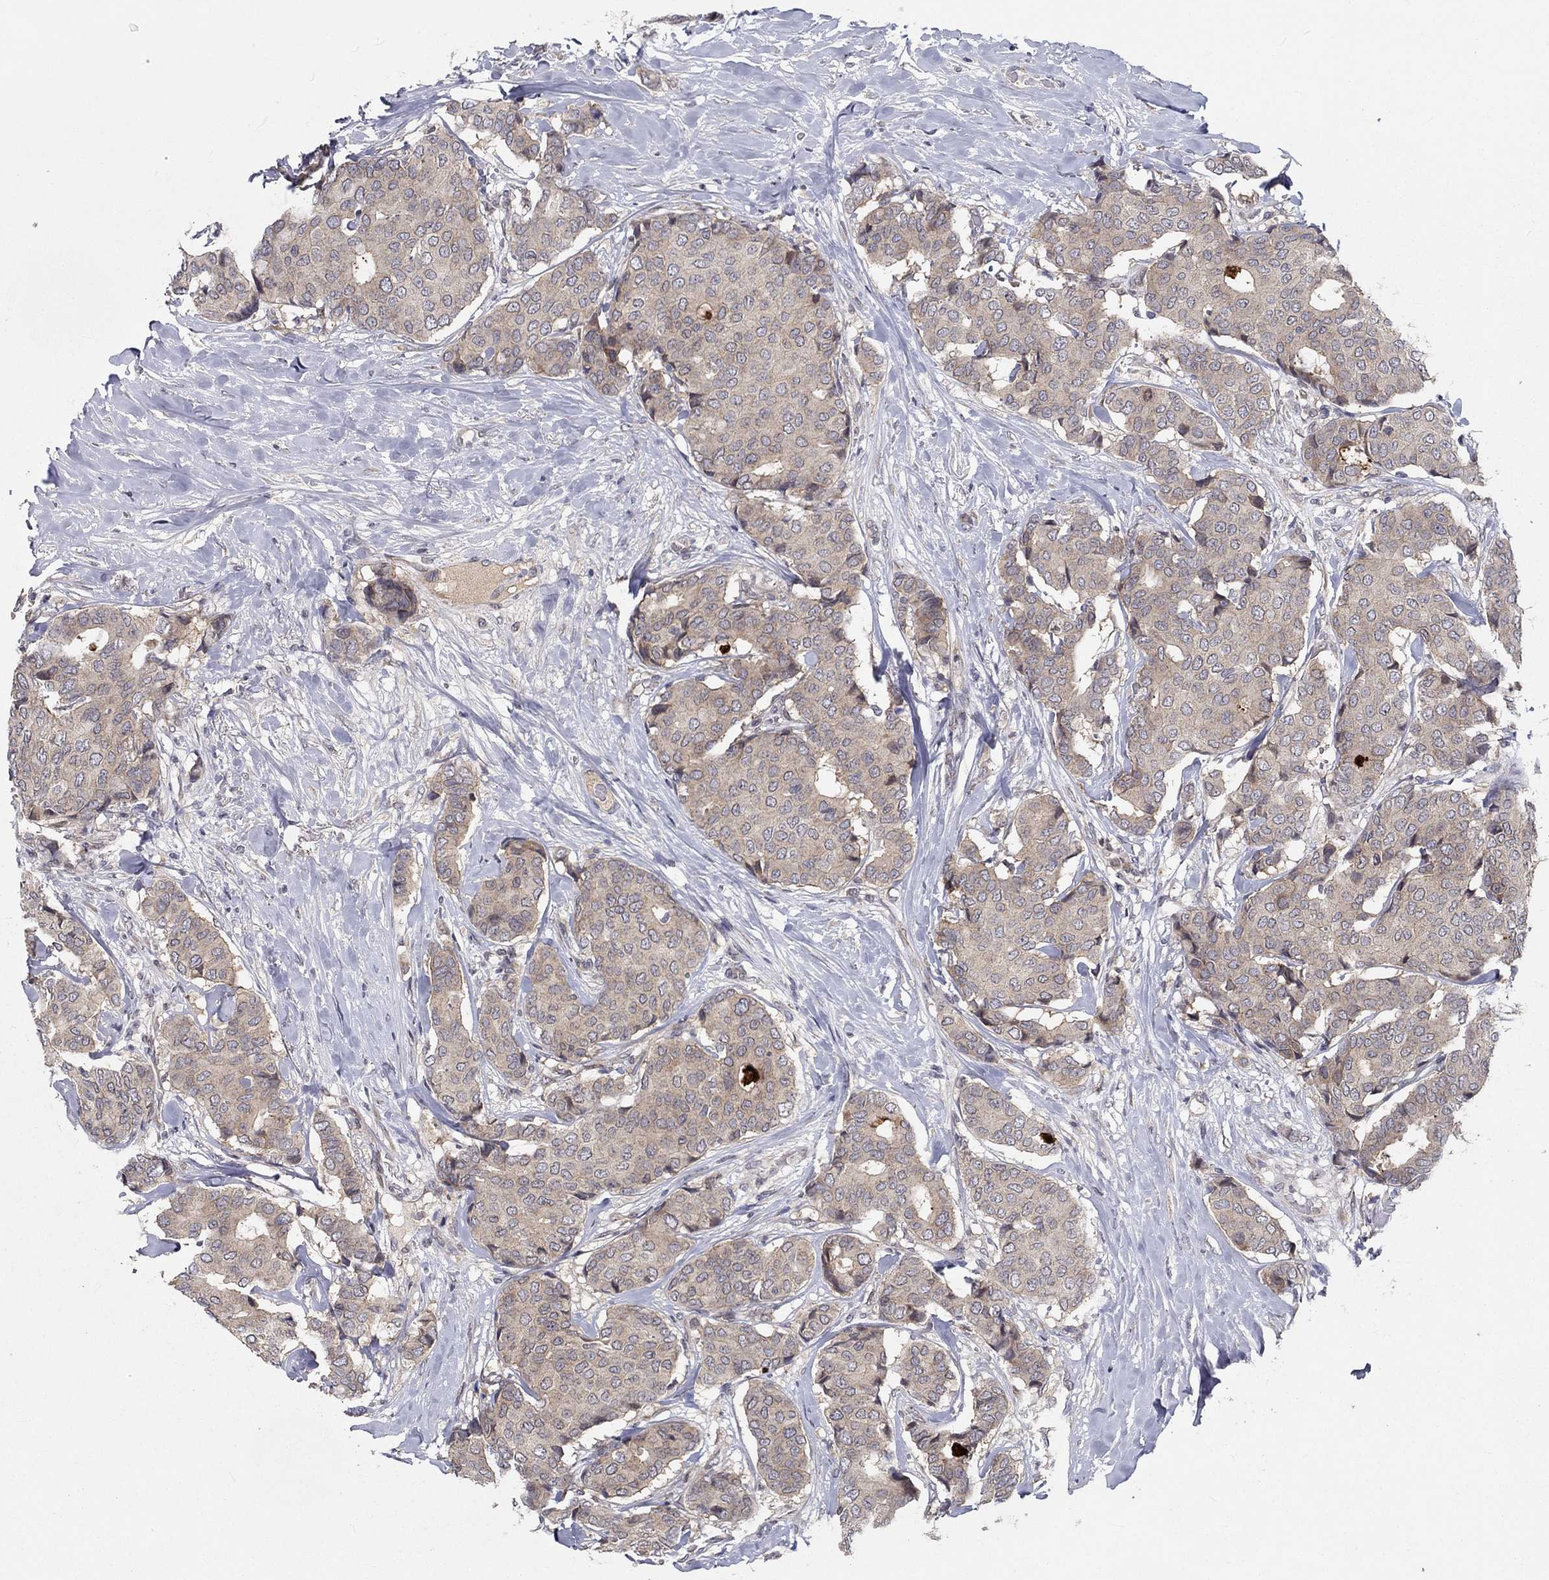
{"staining": {"intensity": "weak", "quantity": "<25%", "location": "cytoplasmic/membranous"}, "tissue": "breast cancer", "cell_type": "Tumor cells", "image_type": "cancer", "snomed": [{"axis": "morphology", "description": "Duct carcinoma"}, {"axis": "topography", "description": "Breast"}], "caption": "The IHC image has no significant staining in tumor cells of breast cancer tissue.", "gene": "CETN3", "patient": {"sex": "female", "age": 75}}